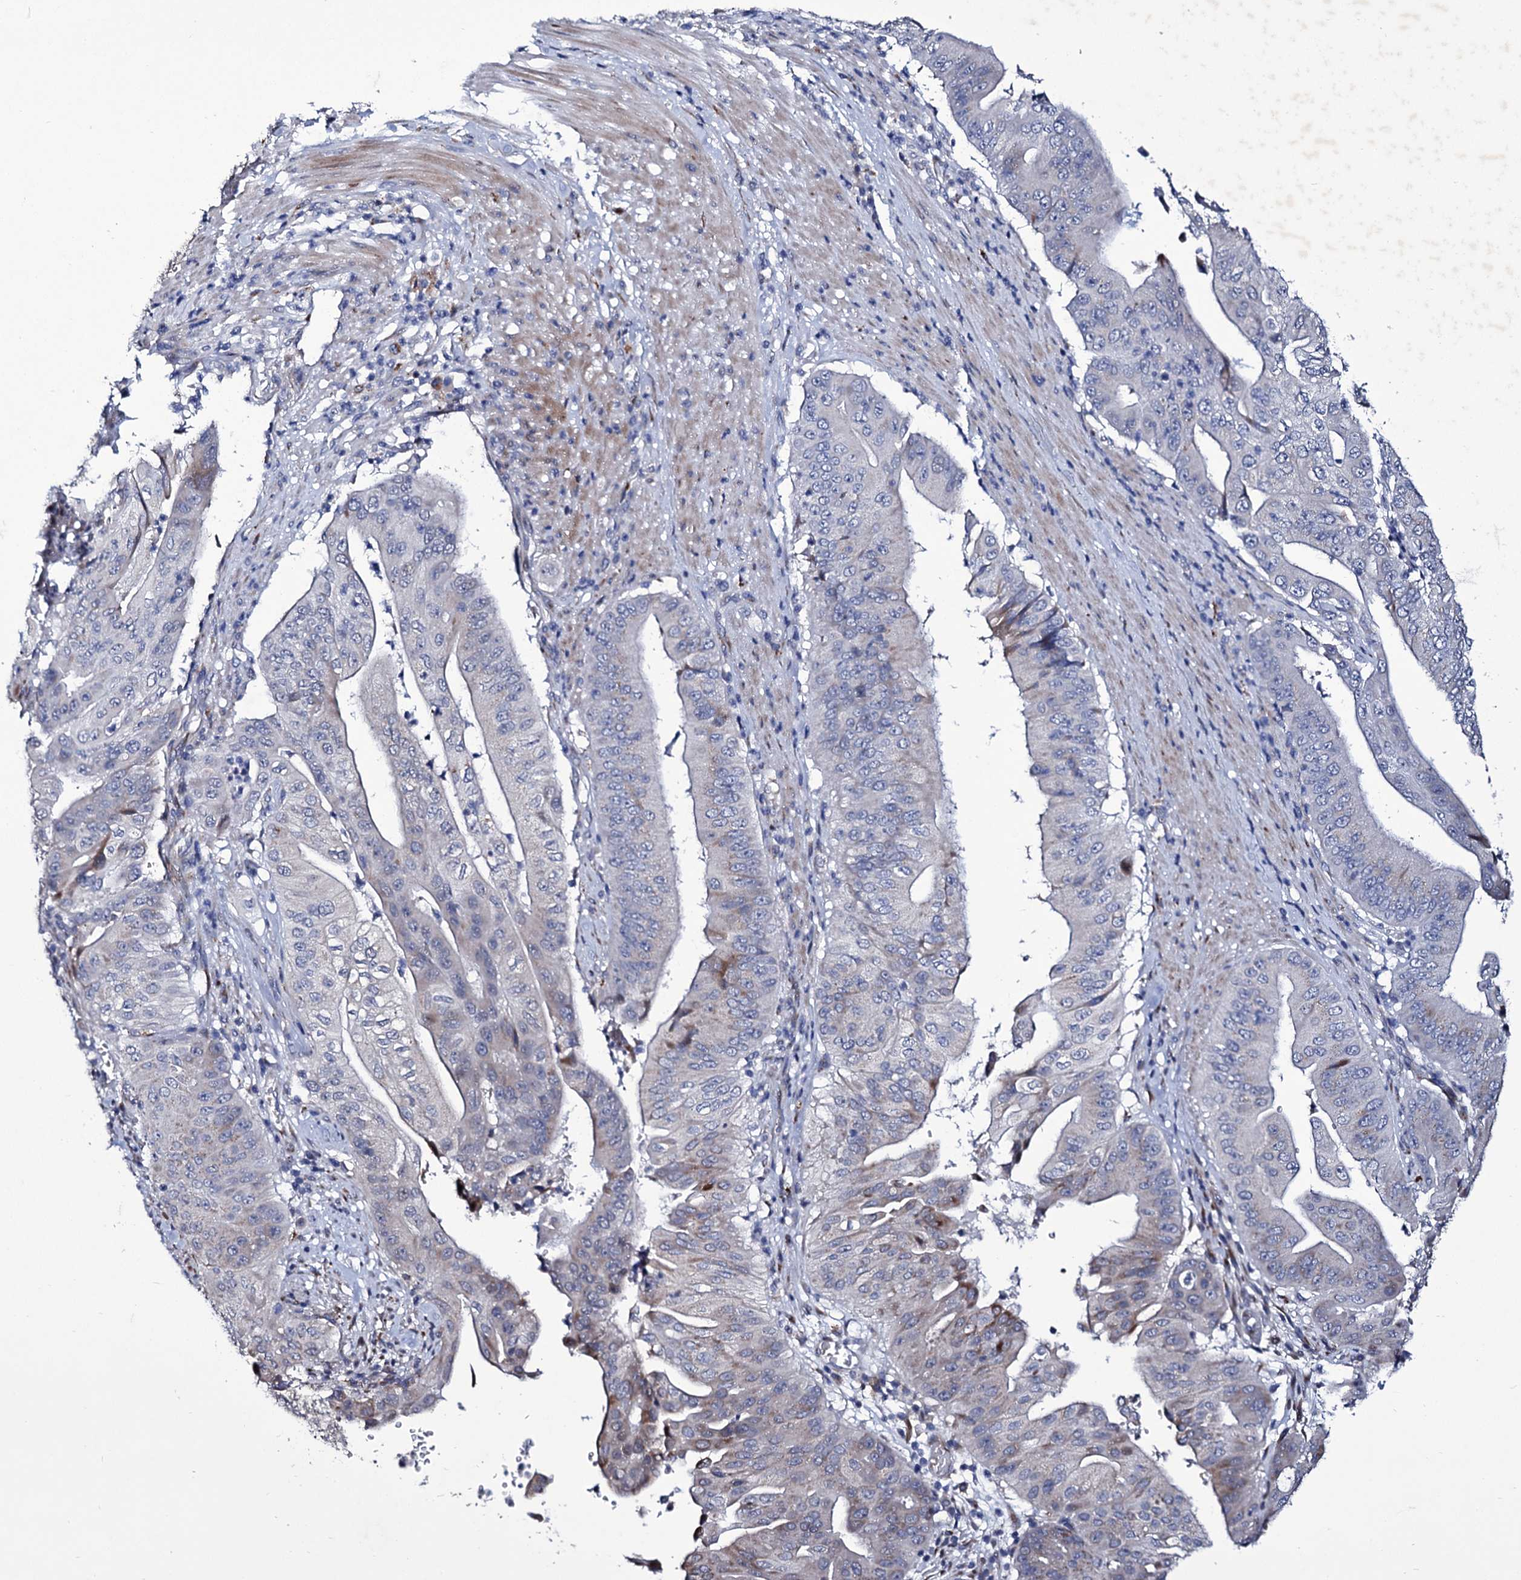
{"staining": {"intensity": "moderate", "quantity": "<25%", "location": "cytoplasmic/membranous"}, "tissue": "pancreatic cancer", "cell_type": "Tumor cells", "image_type": "cancer", "snomed": [{"axis": "morphology", "description": "Adenocarcinoma, NOS"}, {"axis": "topography", "description": "Pancreas"}], "caption": "Protein staining of pancreatic cancer tissue displays moderate cytoplasmic/membranous staining in approximately <25% of tumor cells.", "gene": "TUBGCP5", "patient": {"sex": "female", "age": 77}}